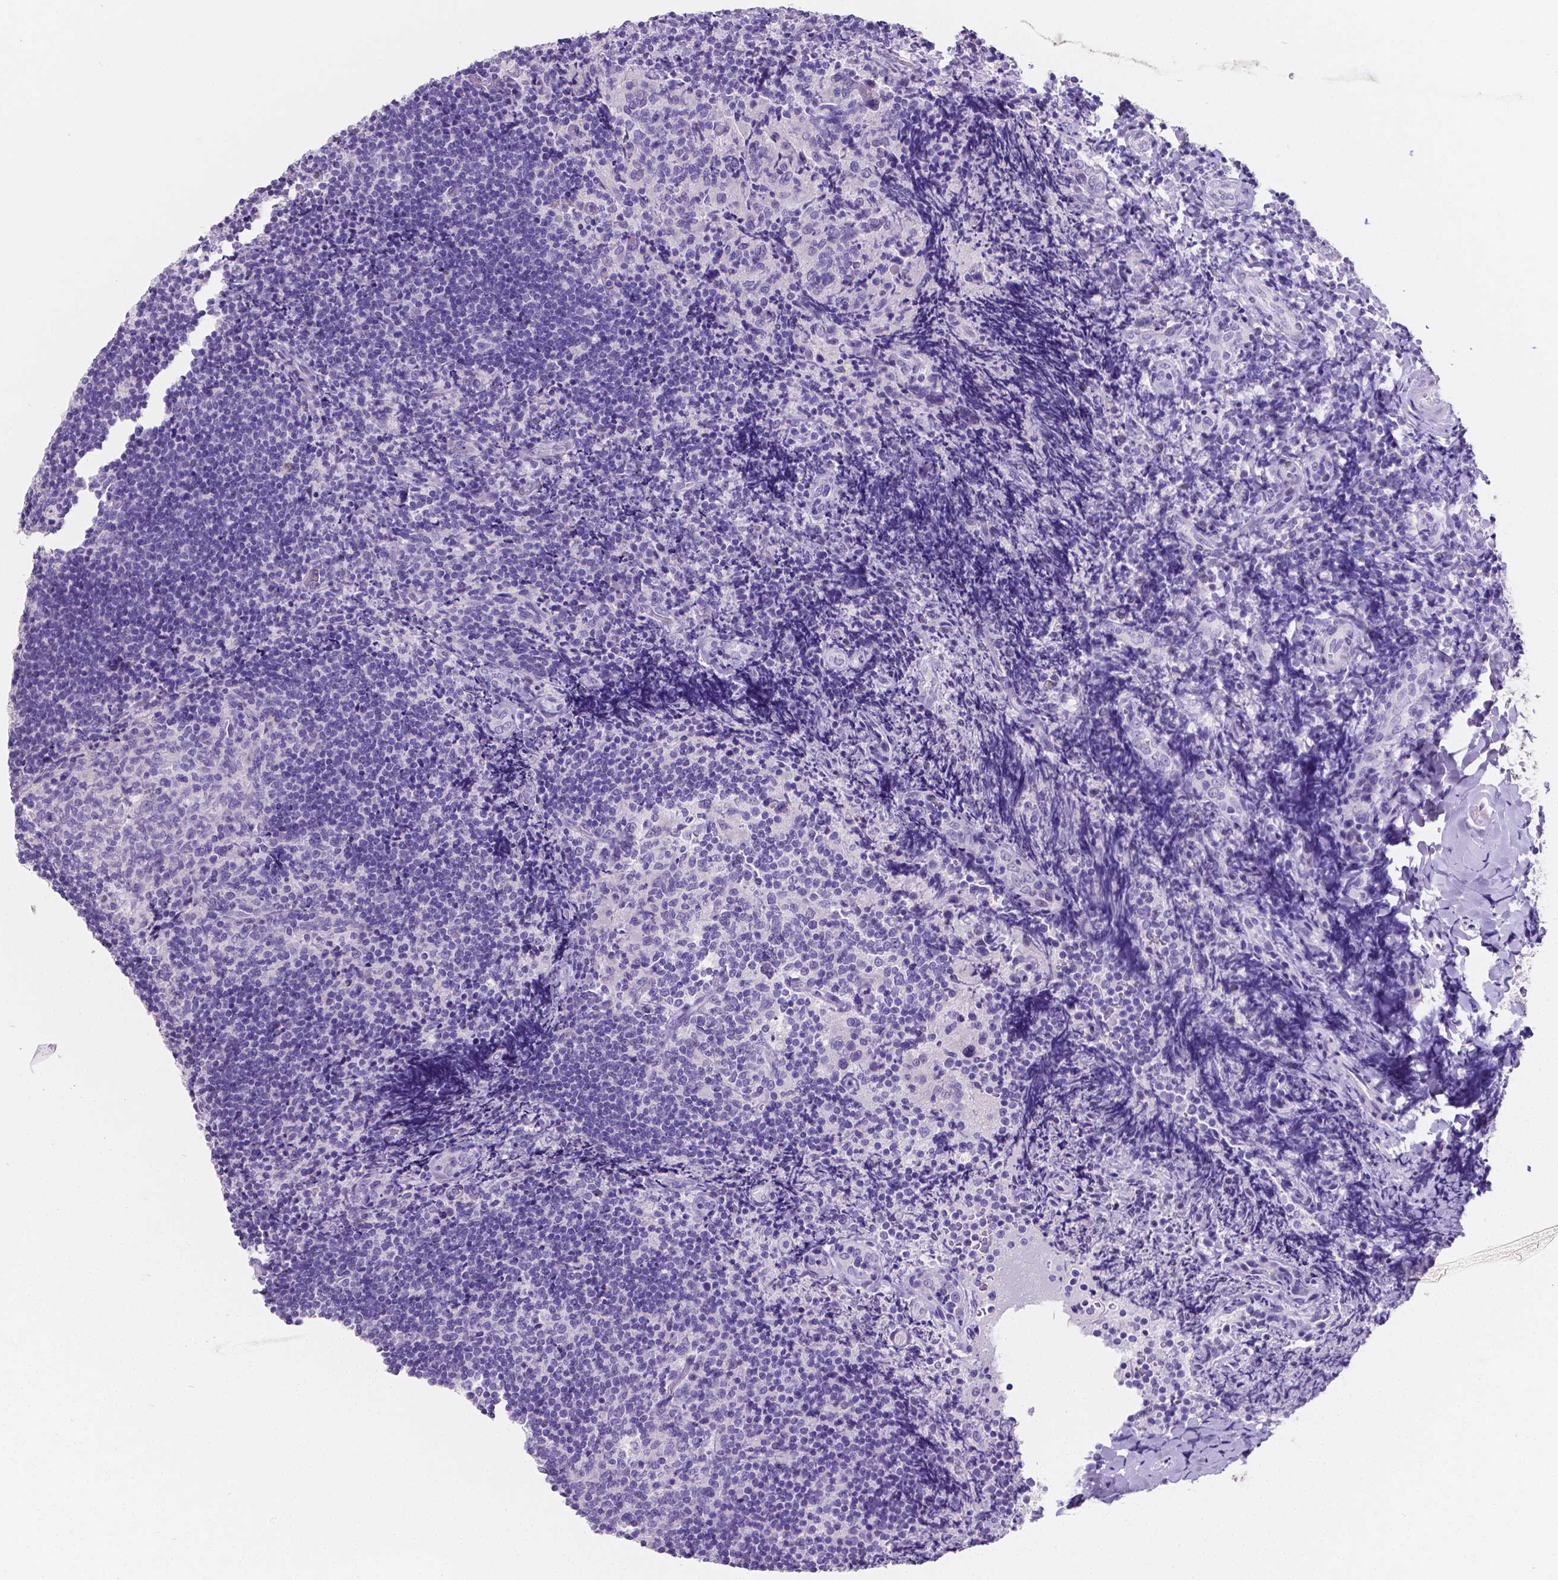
{"staining": {"intensity": "negative", "quantity": "none", "location": "none"}, "tissue": "tonsil", "cell_type": "Germinal center cells", "image_type": "normal", "snomed": [{"axis": "morphology", "description": "Normal tissue, NOS"}, {"axis": "topography", "description": "Tonsil"}], "caption": "Immunohistochemistry (IHC) image of normal tonsil: human tonsil stained with DAB exhibits no significant protein expression in germinal center cells.", "gene": "SATB2", "patient": {"sex": "female", "age": 10}}